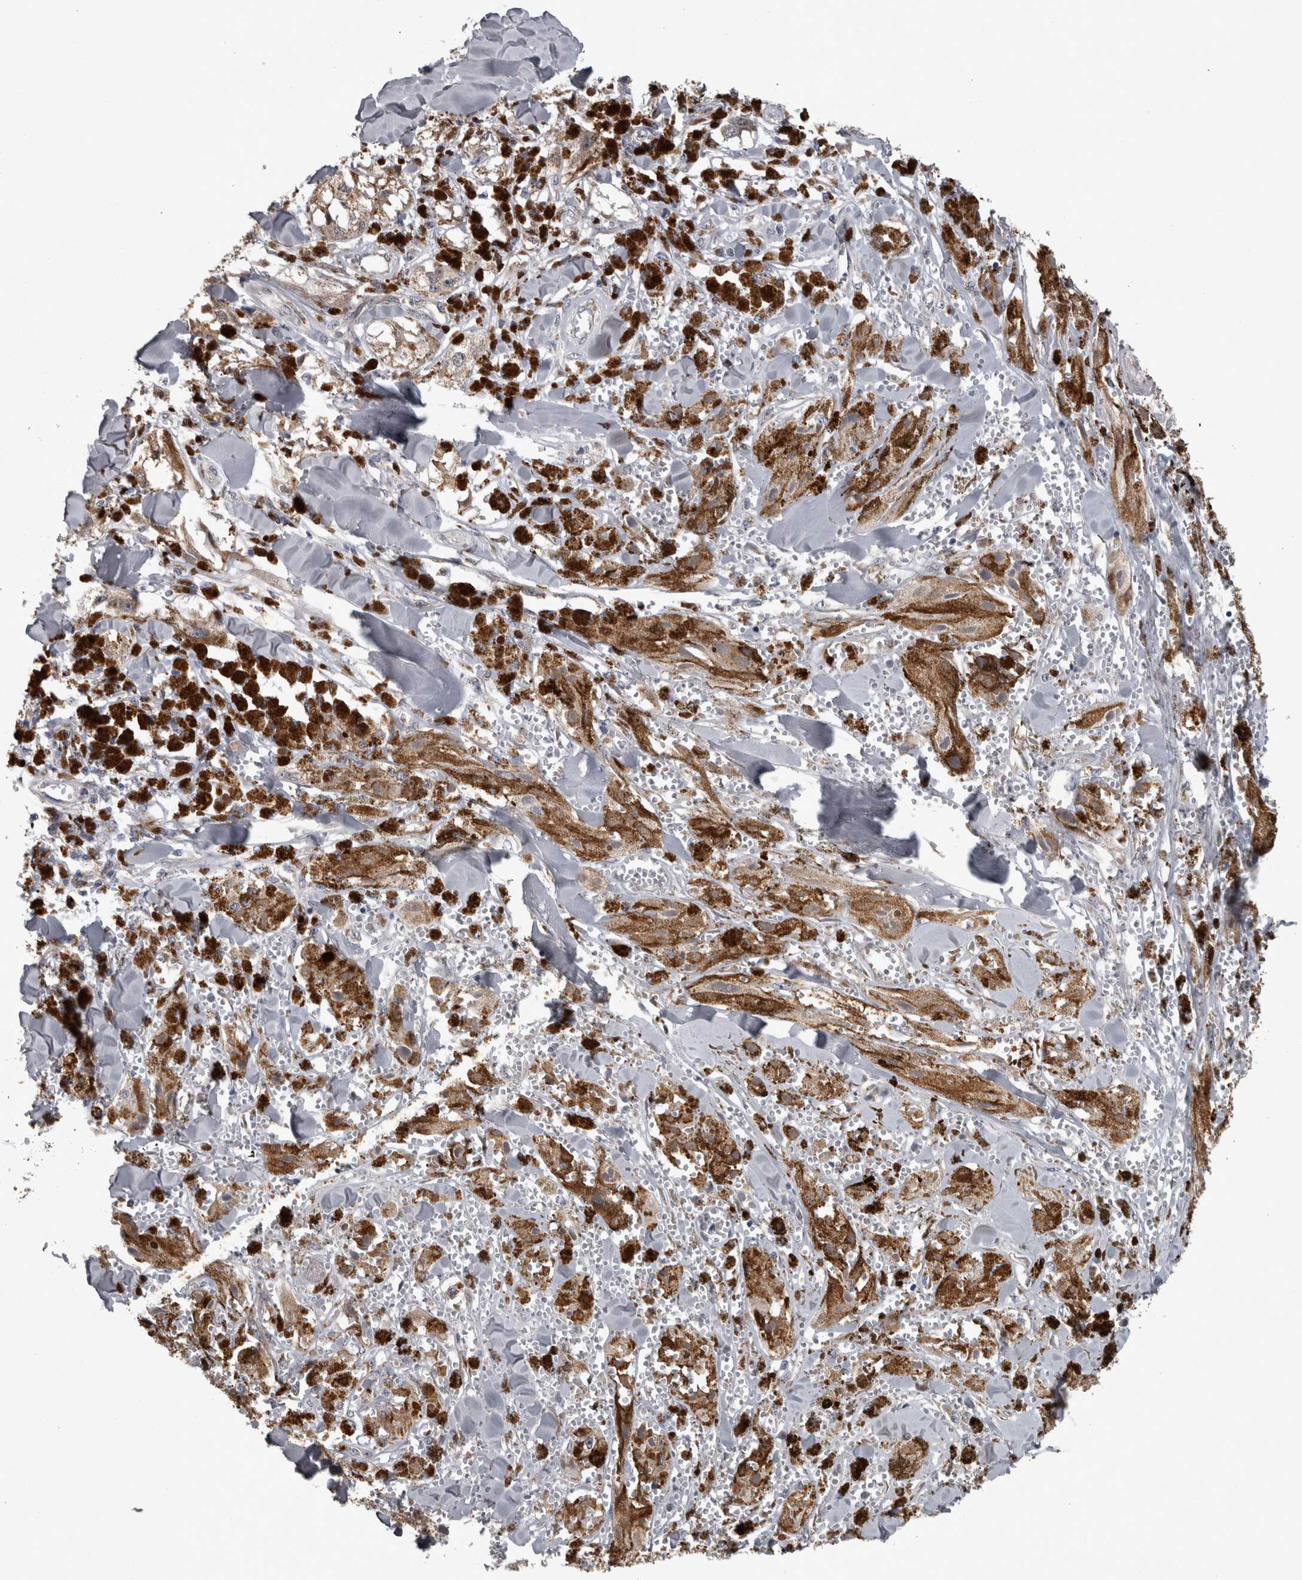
{"staining": {"intensity": "moderate", "quantity": ">75%", "location": "cytoplasmic/membranous"}, "tissue": "melanoma", "cell_type": "Tumor cells", "image_type": "cancer", "snomed": [{"axis": "morphology", "description": "Malignant melanoma, NOS"}, {"axis": "topography", "description": "Skin"}], "caption": "DAB immunohistochemical staining of human malignant melanoma exhibits moderate cytoplasmic/membranous protein staining in about >75% of tumor cells.", "gene": "DBT", "patient": {"sex": "male", "age": 88}}